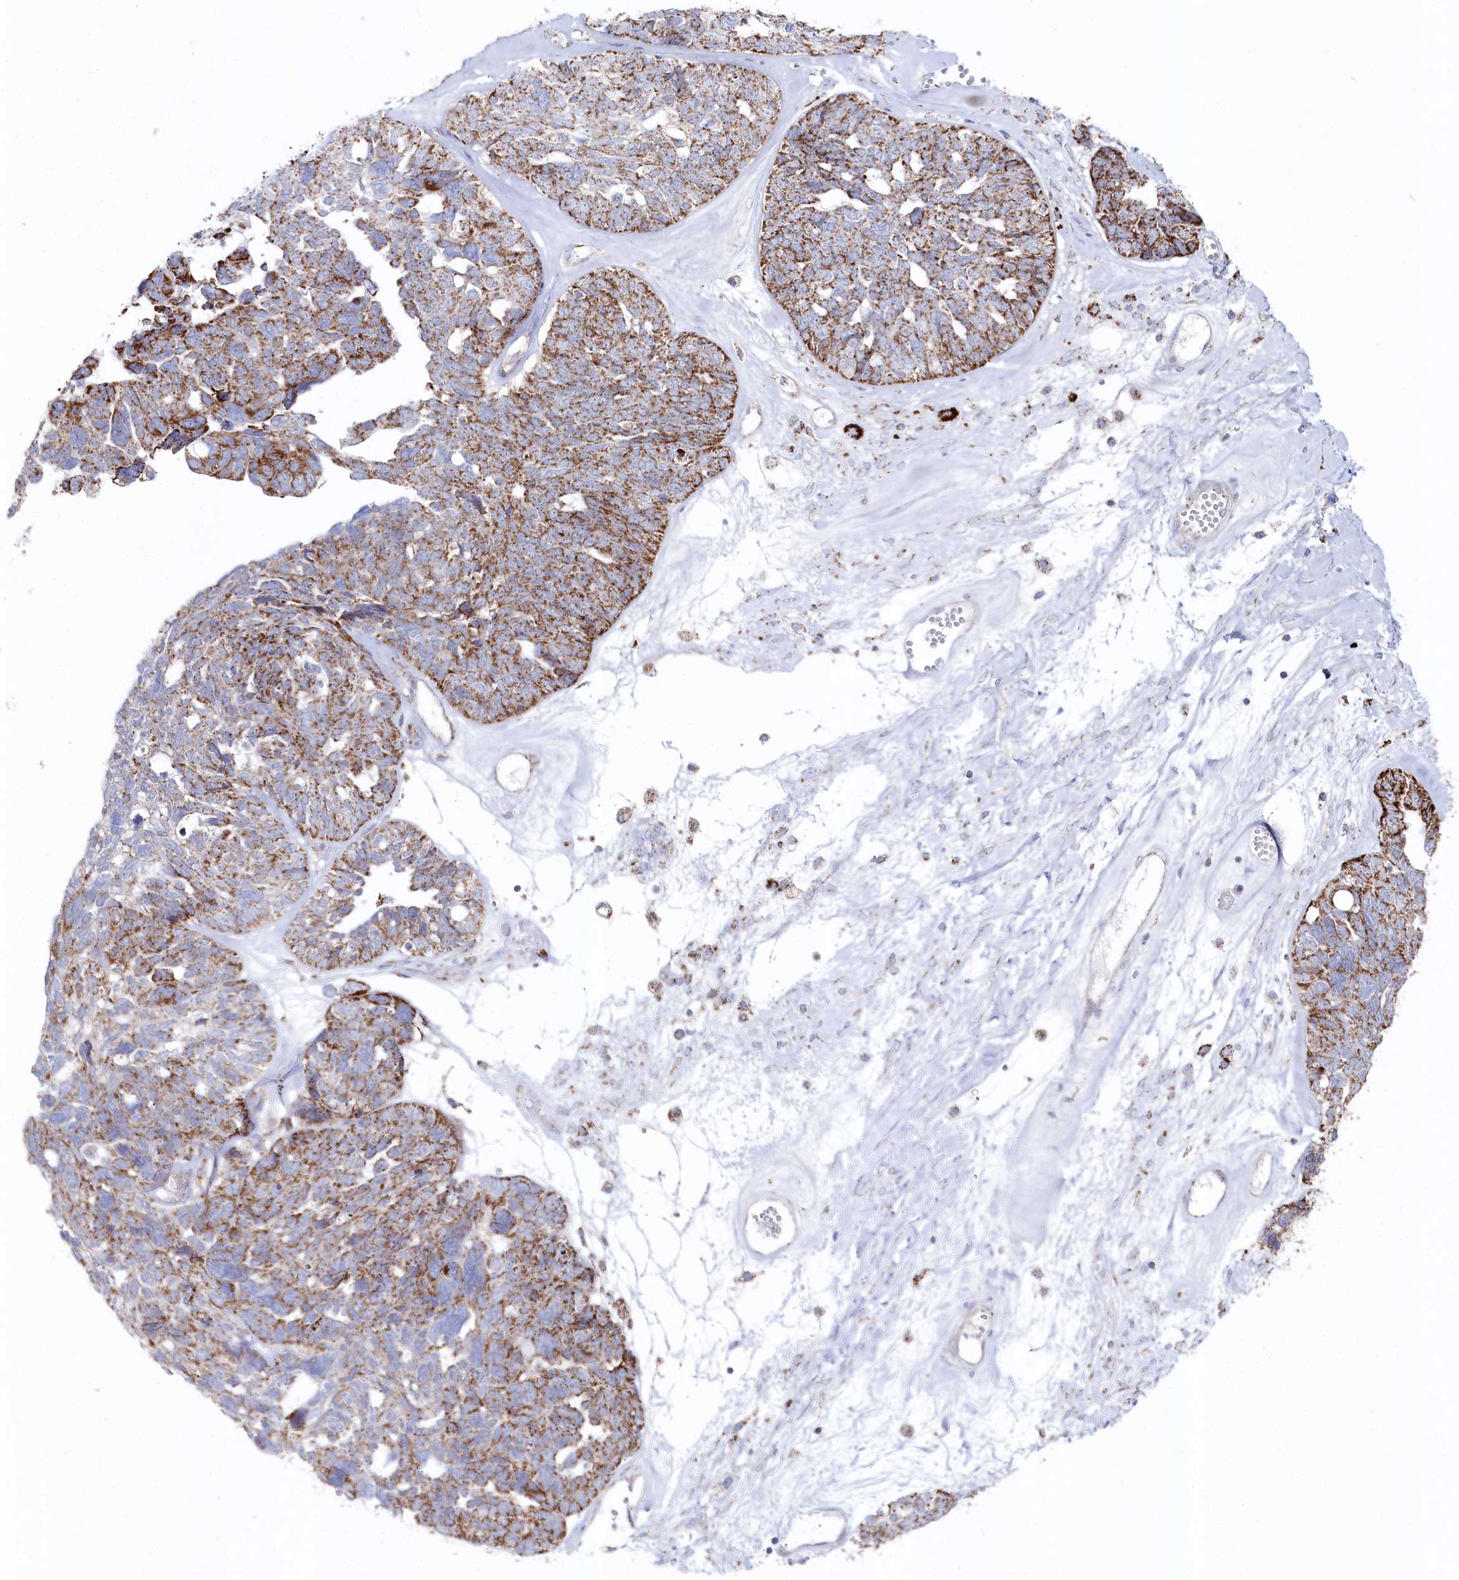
{"staining": {"intensity": "moderate", "quantity": ">75%", "location": "cytoplasmic/membranous"}, "tissue": "ovarian cancer", "cell_type": "Tumor cells", "image_type": "cancer", "snomed": [{"axis": "morphology", "description": "Cystadenocarcinoma, serous, NOS"}, {"axis": "topography", "description": "Ovary"}], "caption": "Immunohistochemistry (IHC) image of serous cystadenocarcinoma (ovarian) stained for a protein (brown), which shows medium levels of moderate cytoplasmic/membranous staining in approximately >75% of tumor cells.", "gene": "GLS2", "patient": {"sex": "female", "age": 79}}